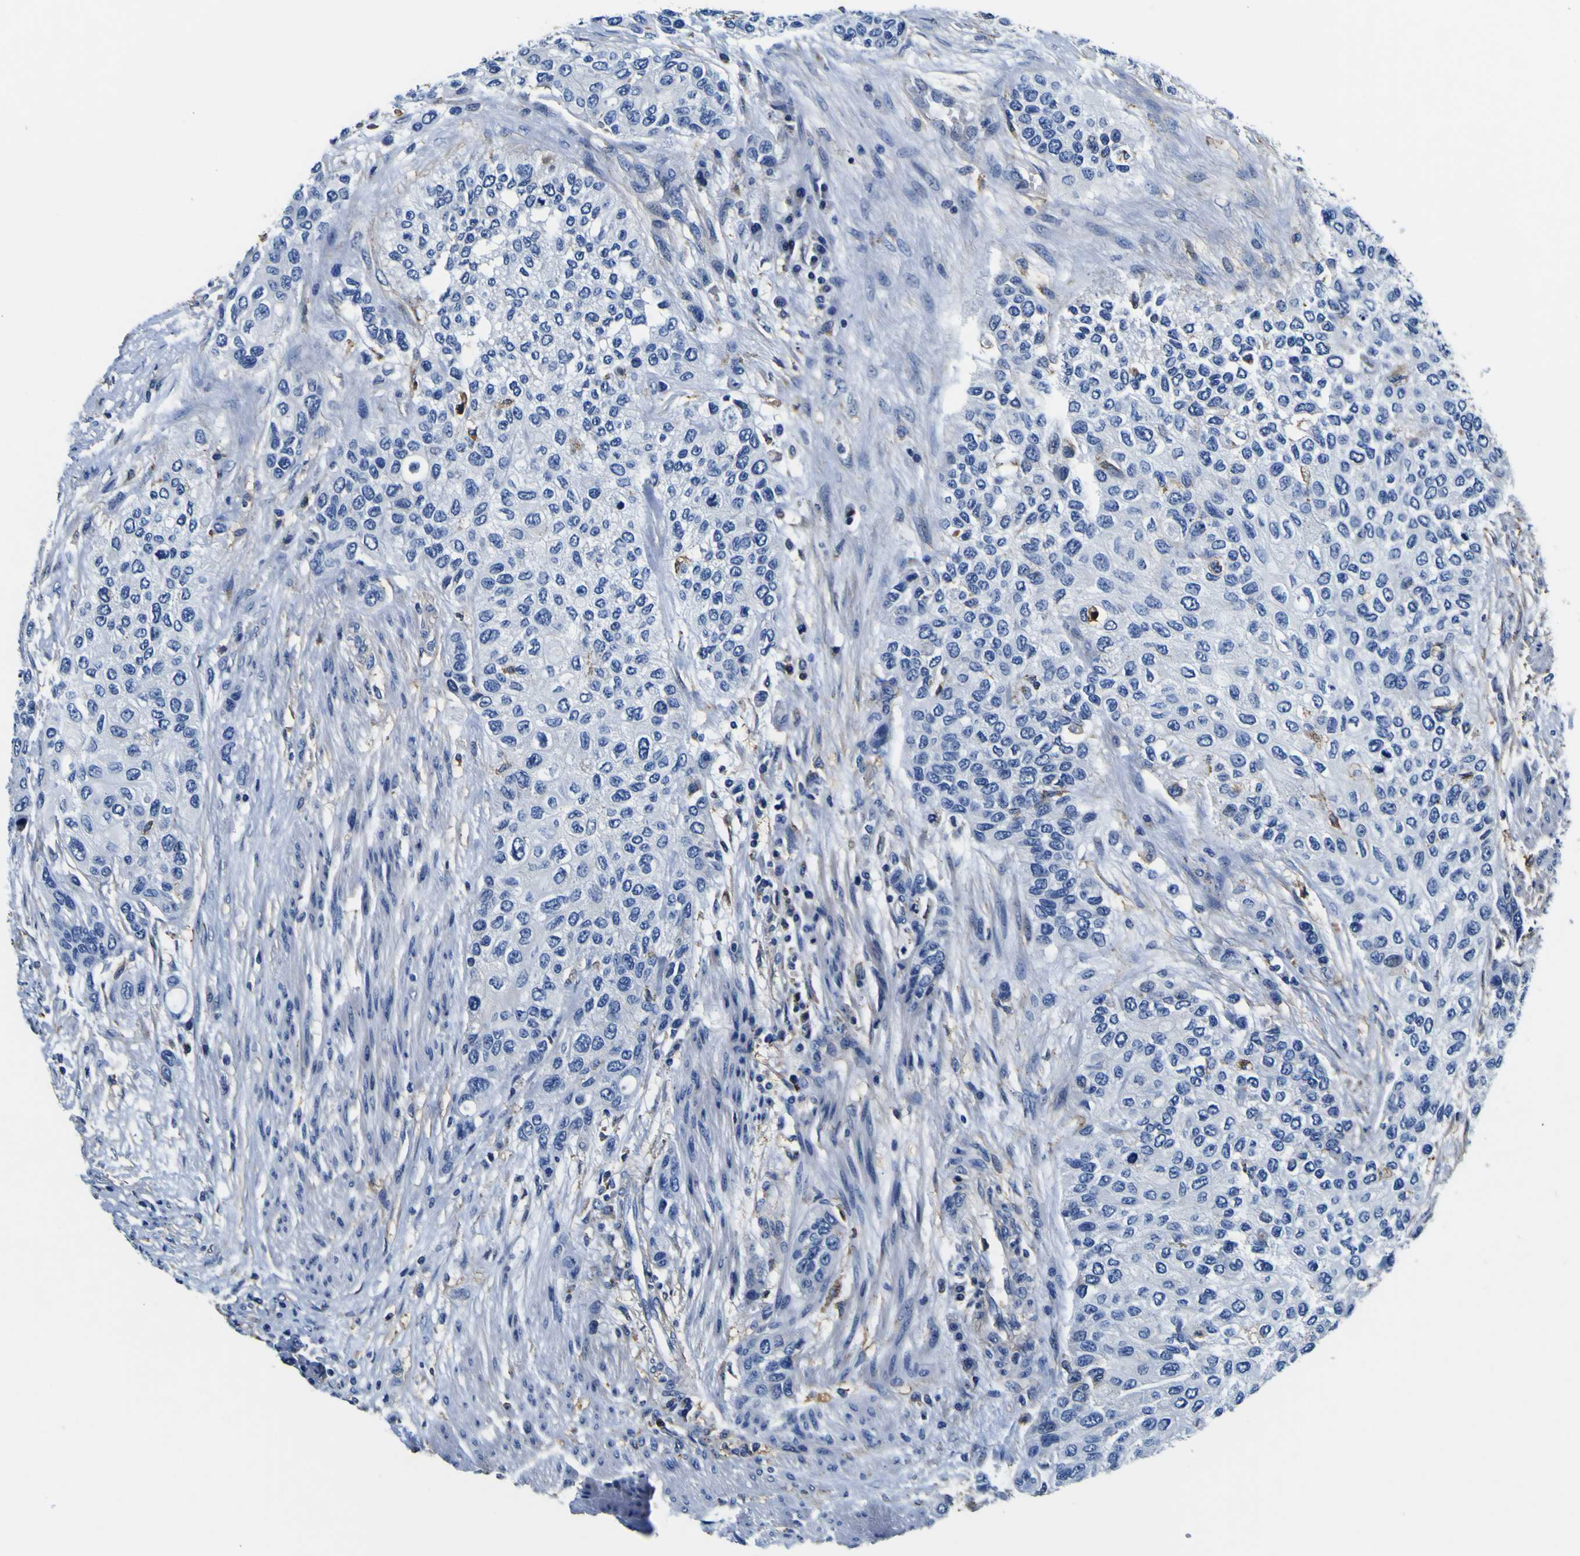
{"staining": {"intensity": "negative", "quantity": "none", "location": "none"}, "tissue": "urothelial cancer", "cell_type": "Tumor cells", "image_type": "cancer", "snomed": [{"axis": "morphology", "description": "Urothelial carcinoma, High grade"}, {"axis": "topography", "description": "Urinary bladder"}], "caption": "Micrograph shows no significant protein expression in tumor cells of urothelial carcinoma (high-grade). (DAB IHC visualized using brightfield microscopy, high magnification).", "gene": "PXDN", "patient": {"sex": "female", "age": 56}}